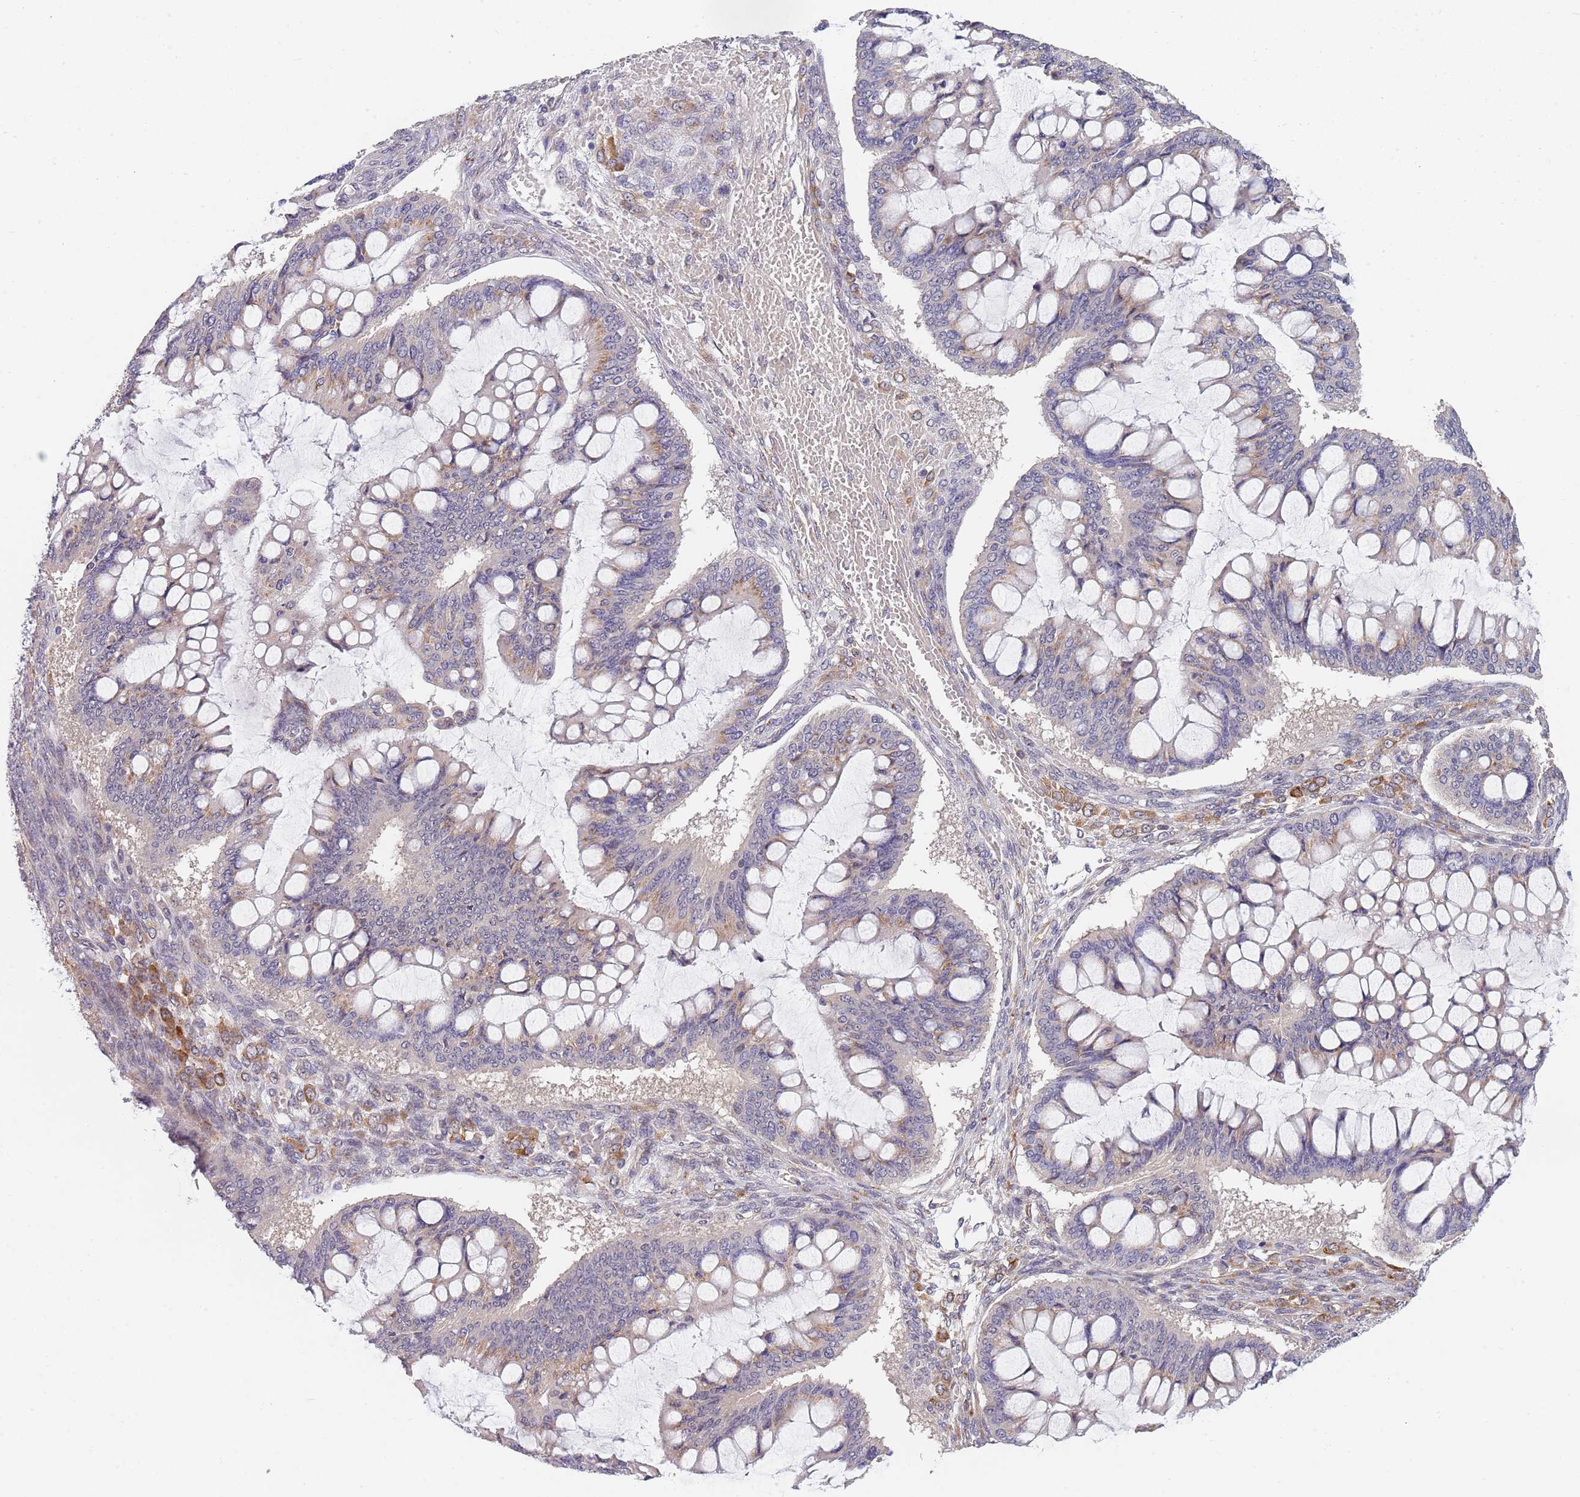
{"staining": {"intensity": "weak", "quantity": "<25%", "location": "cytoplasmic/membranous"}, "tissue": "ovarian cancer", "cell_type": "Tumor cells", "image_type": "cancer", "snomed": [{"axis": "morphology", "description": "Cystadenocarcinoma, mucinous, NOS"}, {"axis": "topography", "description": "Ovary"}], "caption": "Immunohistochemical staining of human ovarian cancer demonstrates no significant positivity in tumor cells.", "gene": "B4GALT4", "patient": {"sex": "female", "age": 73}}